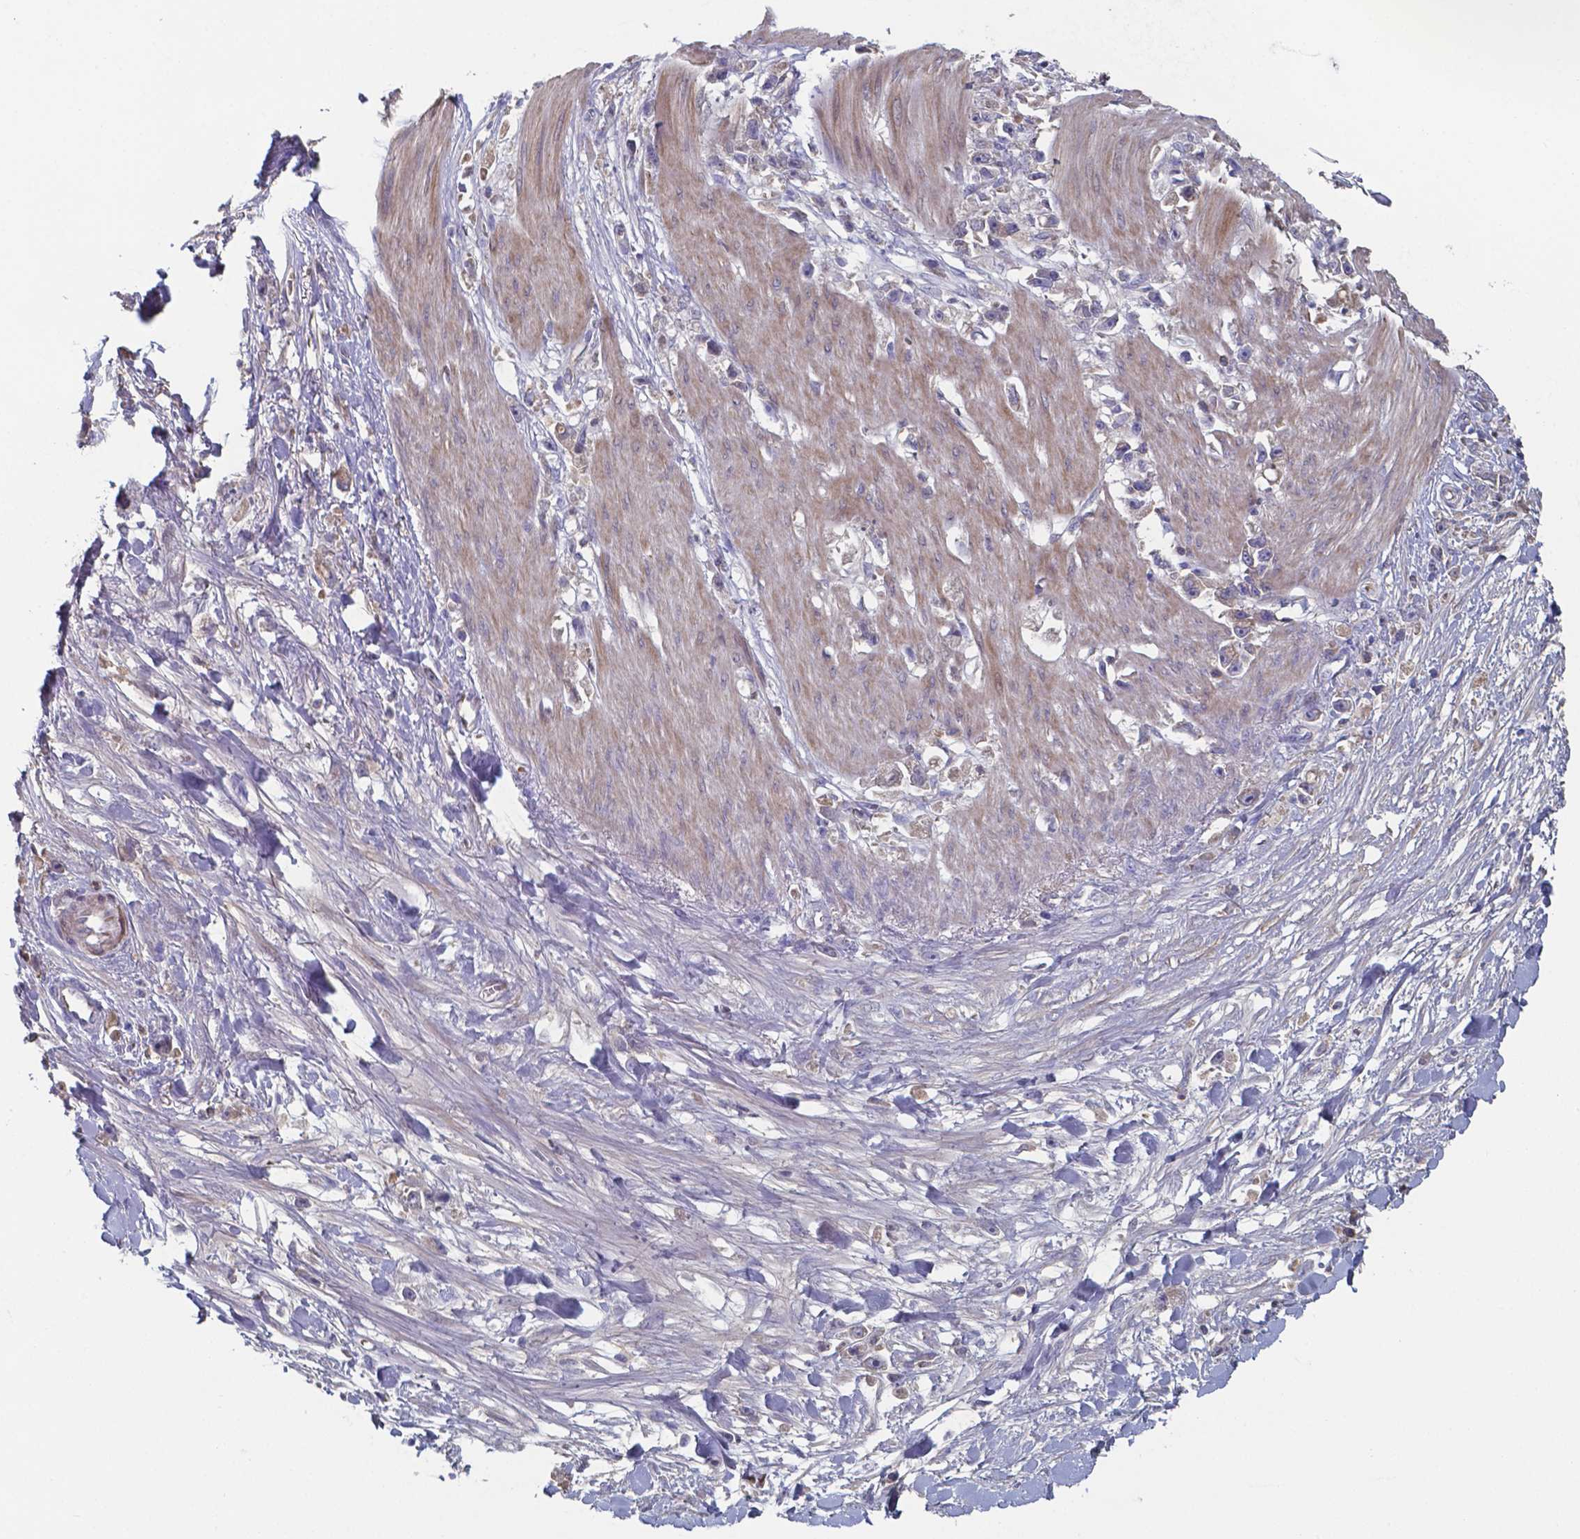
{"staining": {"intensity": "negative", "quantity": "none", "location": "none"}, "tissue": "stomach cancer", "cell_type": "Tumor cells", "image_type": "cancer", "snomed": [{"axis": "morphology", "description": "Adenocarcinoma, NOS"}, {"axis": "topography", "description": "Stomach"}], "caption": "Immunohistochemistry (IHC) photomicrograph of neoplastic tissue: human stomach cancer stained with DAB reveals no significant protein expression in tumor cells. Brightfield microscopy of immunohistochemistry (IHC) stained with DAB (3,3'-diaminobenzidine) (brown) and hematoxylin (blue), captured at high magnification.", "gene": "BTBD17", "patient": {"sex": "female", "age": 59}}